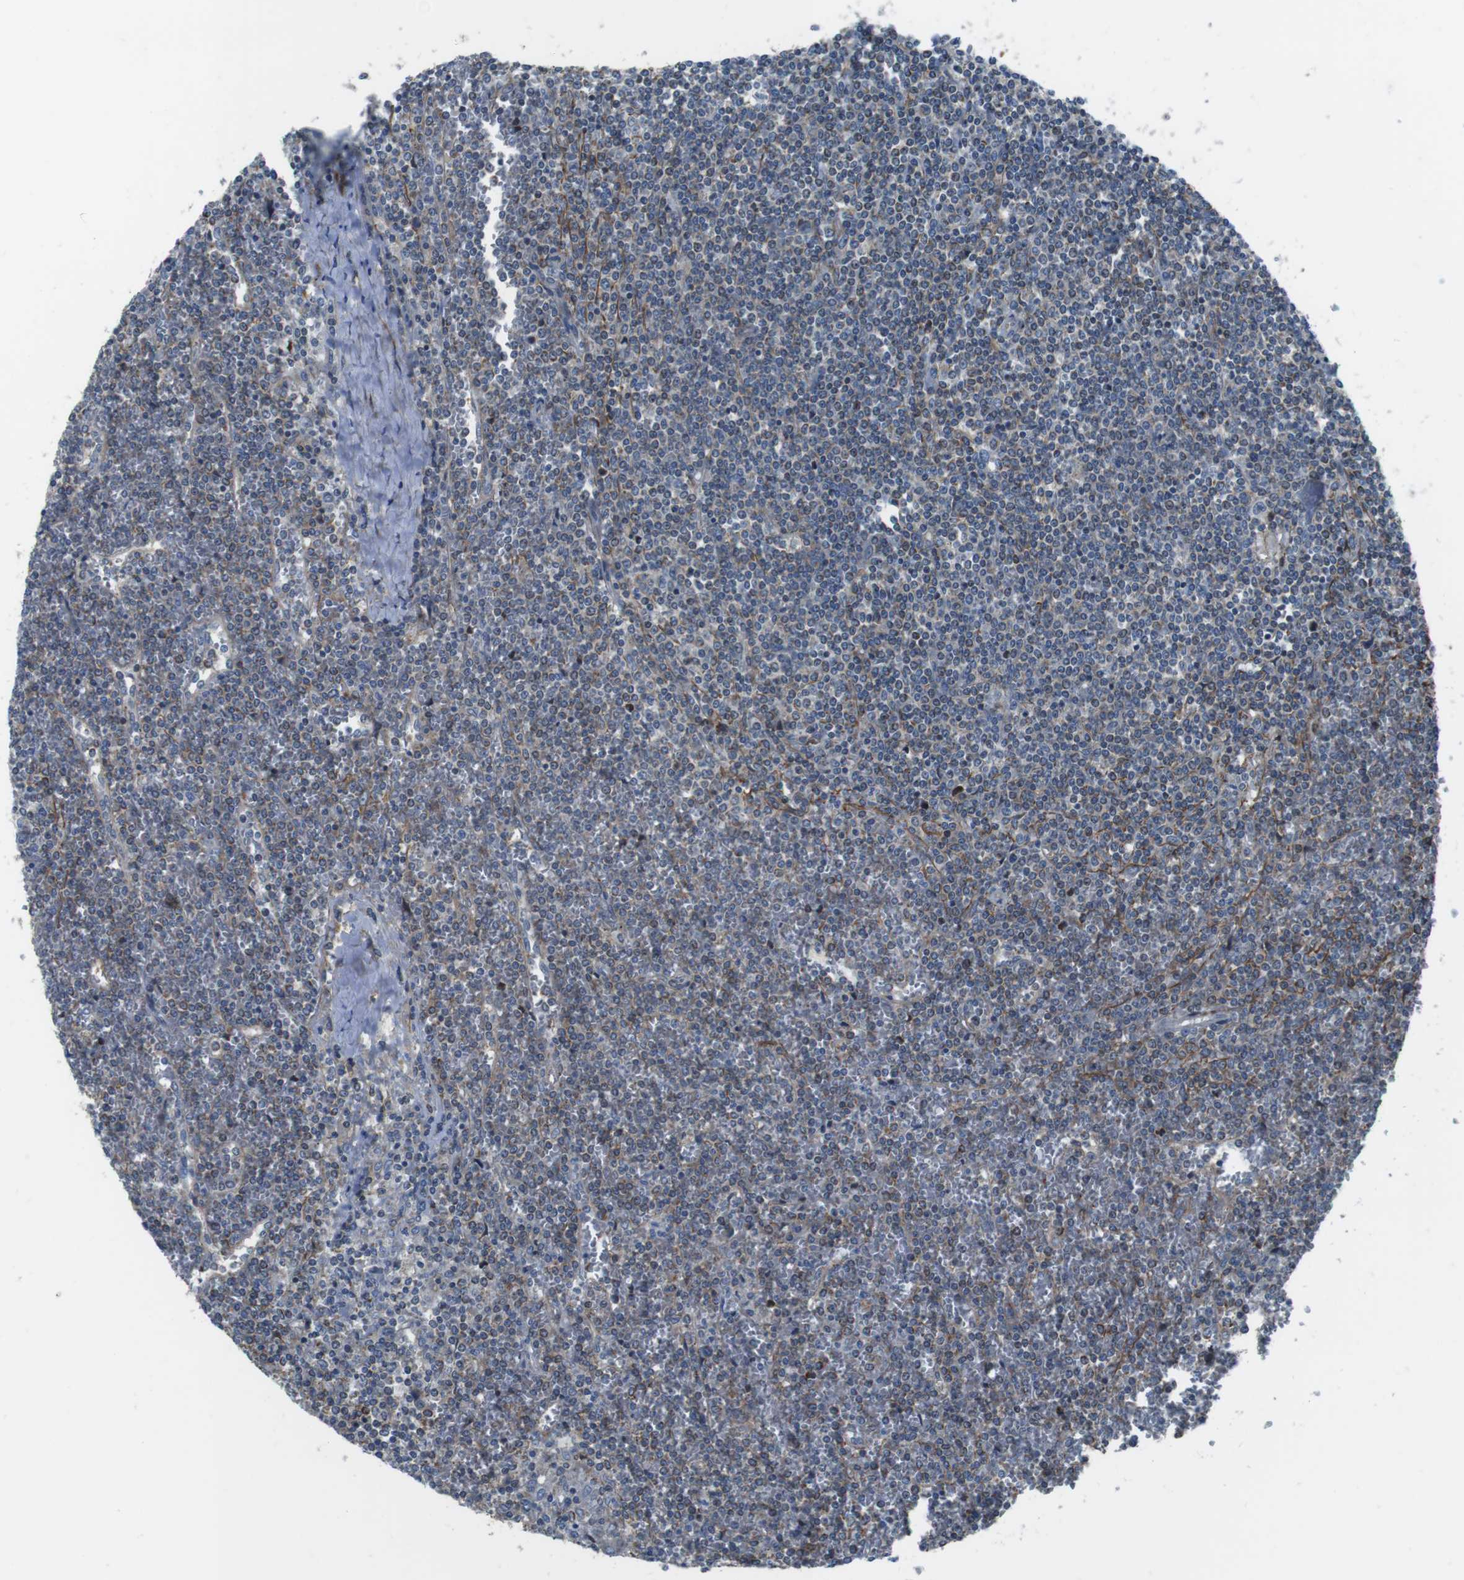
{"staining": {"intensity": "weak", "quantity": "25%-75%", "location": "cytoplasmic/membranous"}, "tissue": "lymphoma", "cell_type": "Tumor cells", "image_type": "cancer", "snomed": [{"axis": "morphology", "description": "Malignant lymphoma, non-Hodgkin's type, Low grade"}, {"axis": "topography", "description": "Spleen"}], "caption": "Protein staining demonstrates weak cytoplasmic/membranous positivity in about 25%-75% of tumor cells in malignant lymphoma, non-Hodgkin's type (low-grade).", "gene": "FAM174B", "patient": {"sex": "female", "age": 19}}